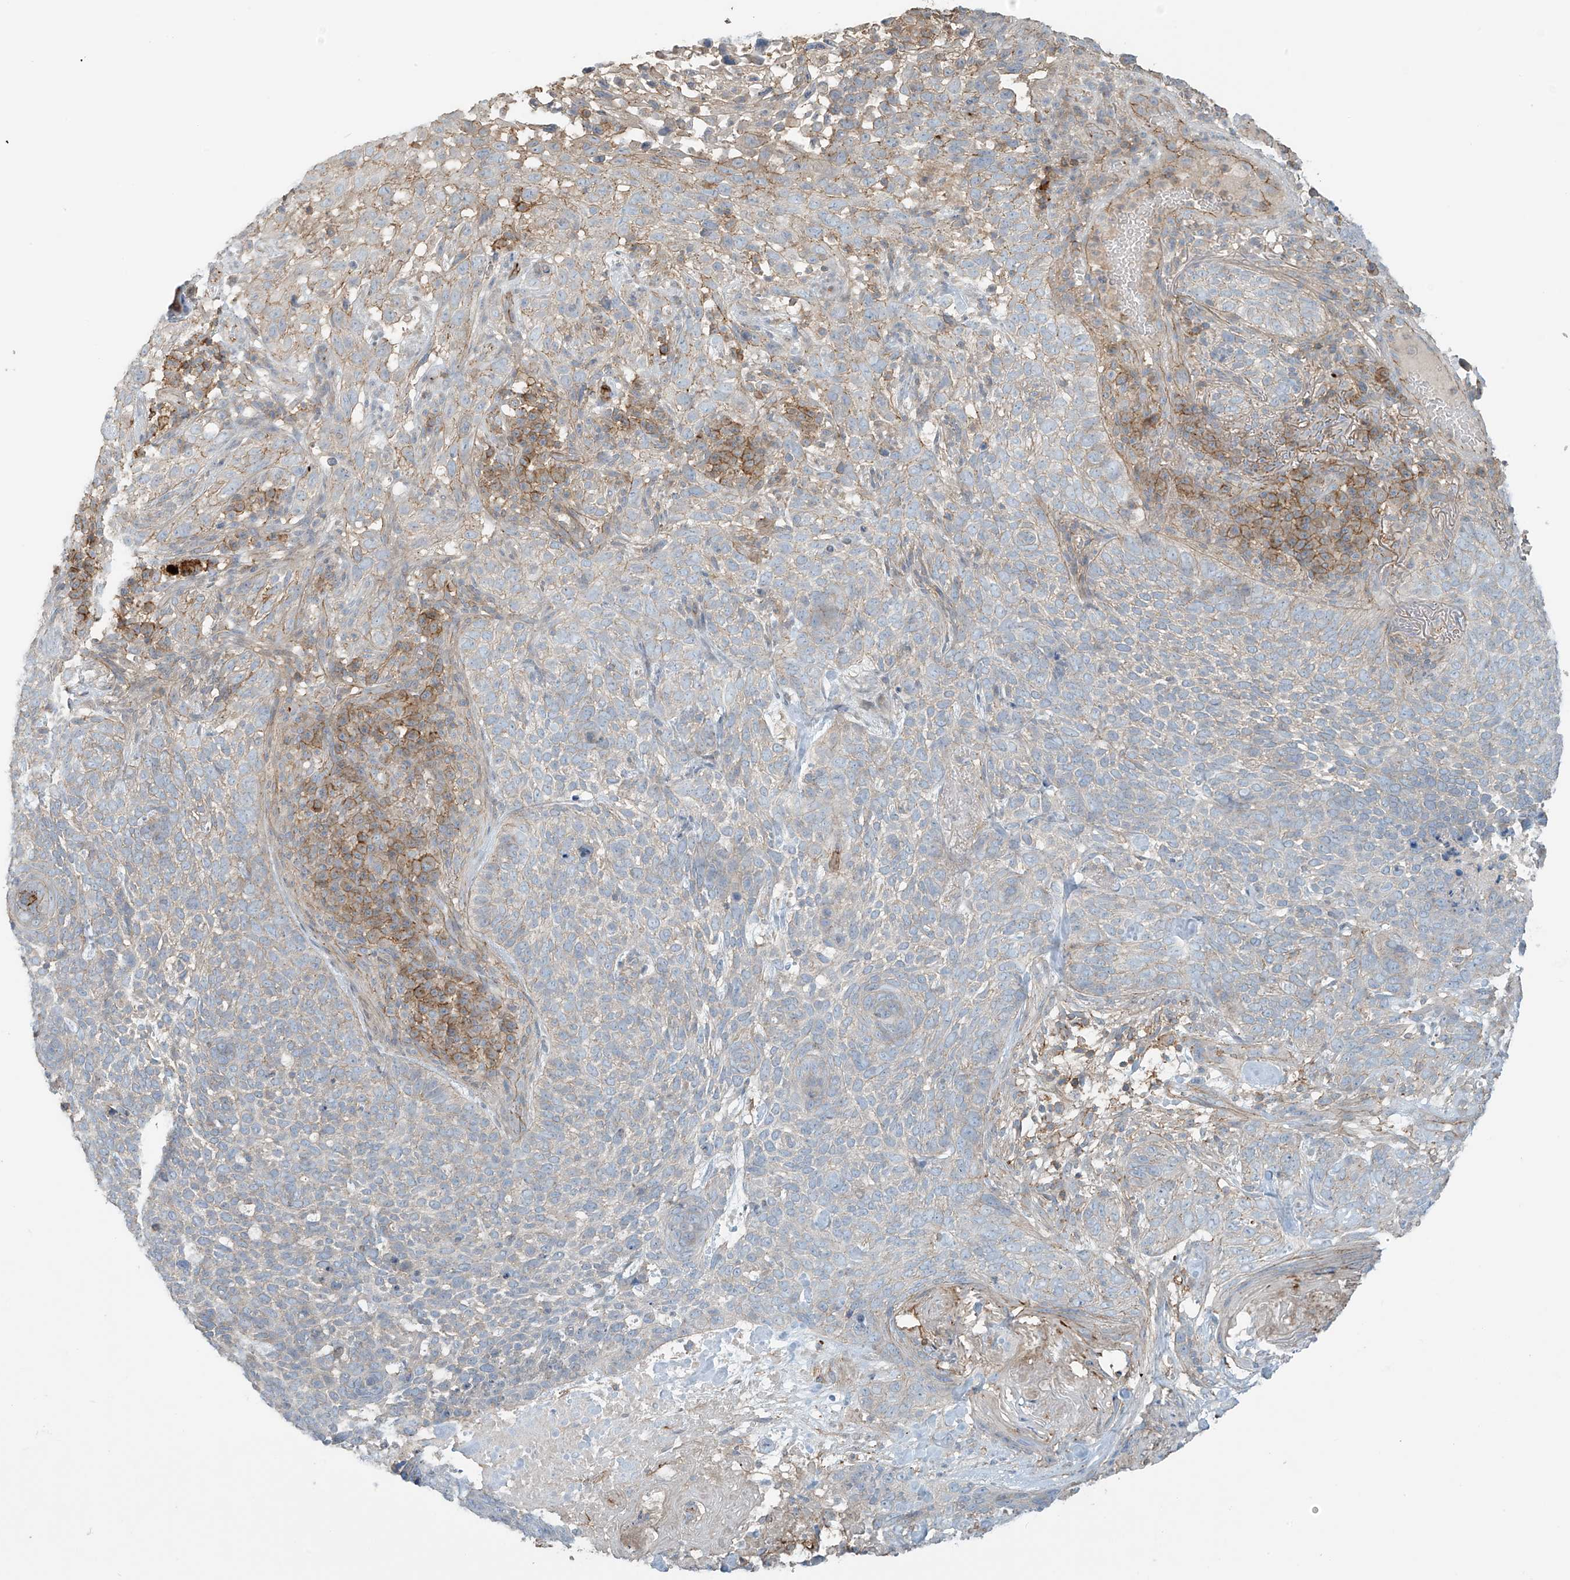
{"staining": {"intensity": "negative", "quantity": "none", "location": "none"}, "tissue": "skin cancer", "cell_type": "Tumor cells", "image_type": "cancer", "snomed": [{"axis": "morphology", "description": "Basal cell carcinoma"}, {"axis": "topography", "description": "Skin"}], "caption": "Human basal cell carcinoma (skin) stained for a protein using IHC displays no expression in tumor cells.", "gene": "SLC9A2", "patient": {"sex": "female", "age": 64}}